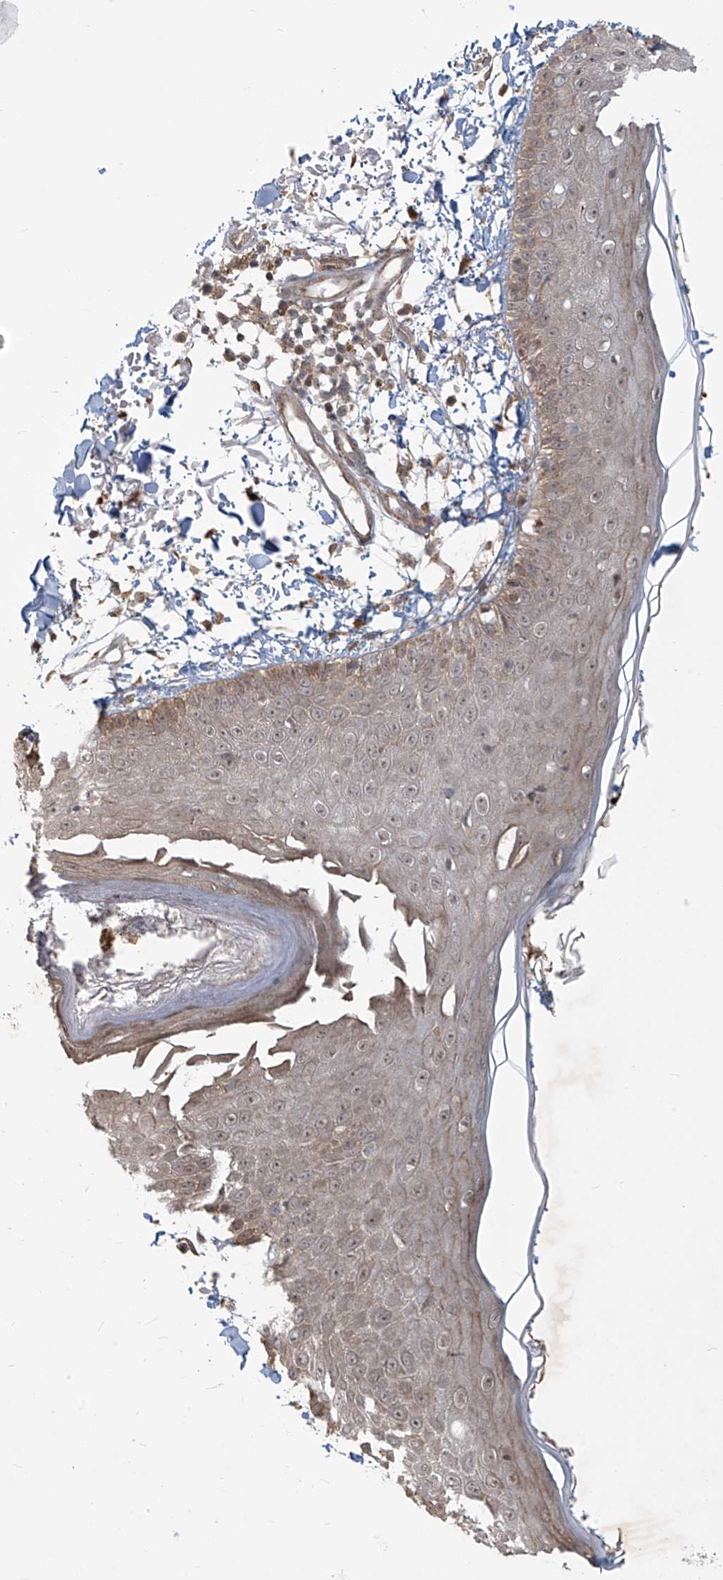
{"staining": {"intensity": "moderate", "quantity": ">75%", "location": "cytoplasmic/membranous"}, "tissue": "skin", "cell_type": "Fibroblasts", "image_type": "normal", "snomed": [{"axis": "morphology", "description": "Normal tissue, NOS"}, {"axis": "morphology", "description": "Squamous cell carcinoma, NOS"}, {"axis": "topography", "description": "Skin"}, {"axis": "topography", "description": "Peripheral nerve tissue"}], "caption": "Immunohistochemistry photomicrograph of normal skin stained for a protein (brown), which demonstrates medium levels of moderate cytoplasmic/membranous positivity in approximately >75% of fibroblasts.", "gene": "PLEKHM3", "patient": {"sex": "male", "age": 83}}